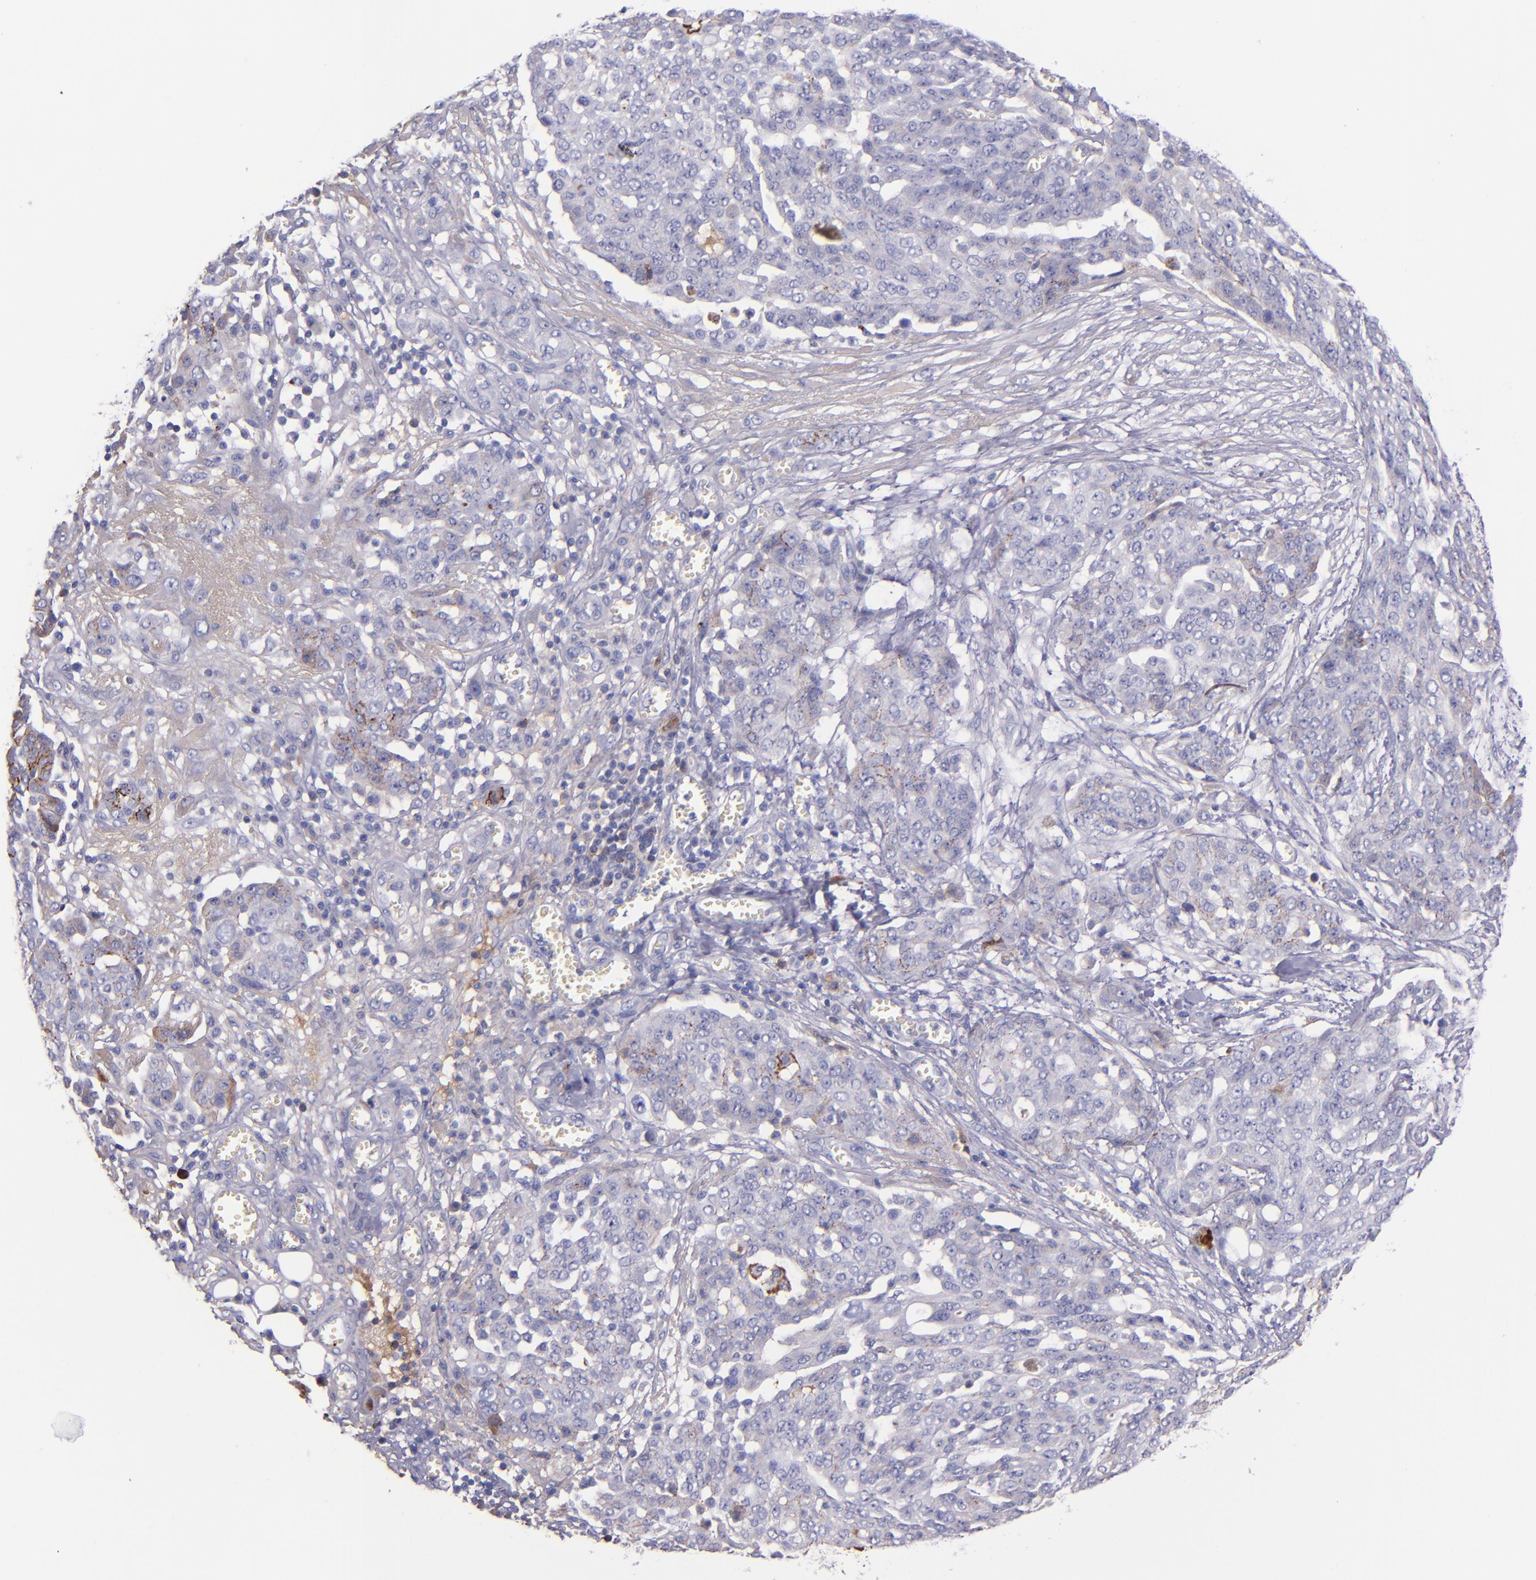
{"staining": {"intensity": "moderate", "quantity": "<25%", "location": "cytoplasmic/membranous"}, "tissue": "ovarian cancer", "cell_type": "Tumor cells", "image_type": "cancer", "snomed": [{"axis": "morphology", "description": "Cystadenocarcinoma, serous, NOS"}, {"axis": "topography", "description": "Soft tissue"}, {"axis": "topography", "description": "Ovary"}], "caption": "This image displays immunohistochemistry staining of ovarian serous cystadenocarcinoma, with low moderate cytoplasmic/membranous staining in about <25% of tumor cells.", "gene": "KNG1", "patient": {"sex": "female", "age": 57}}